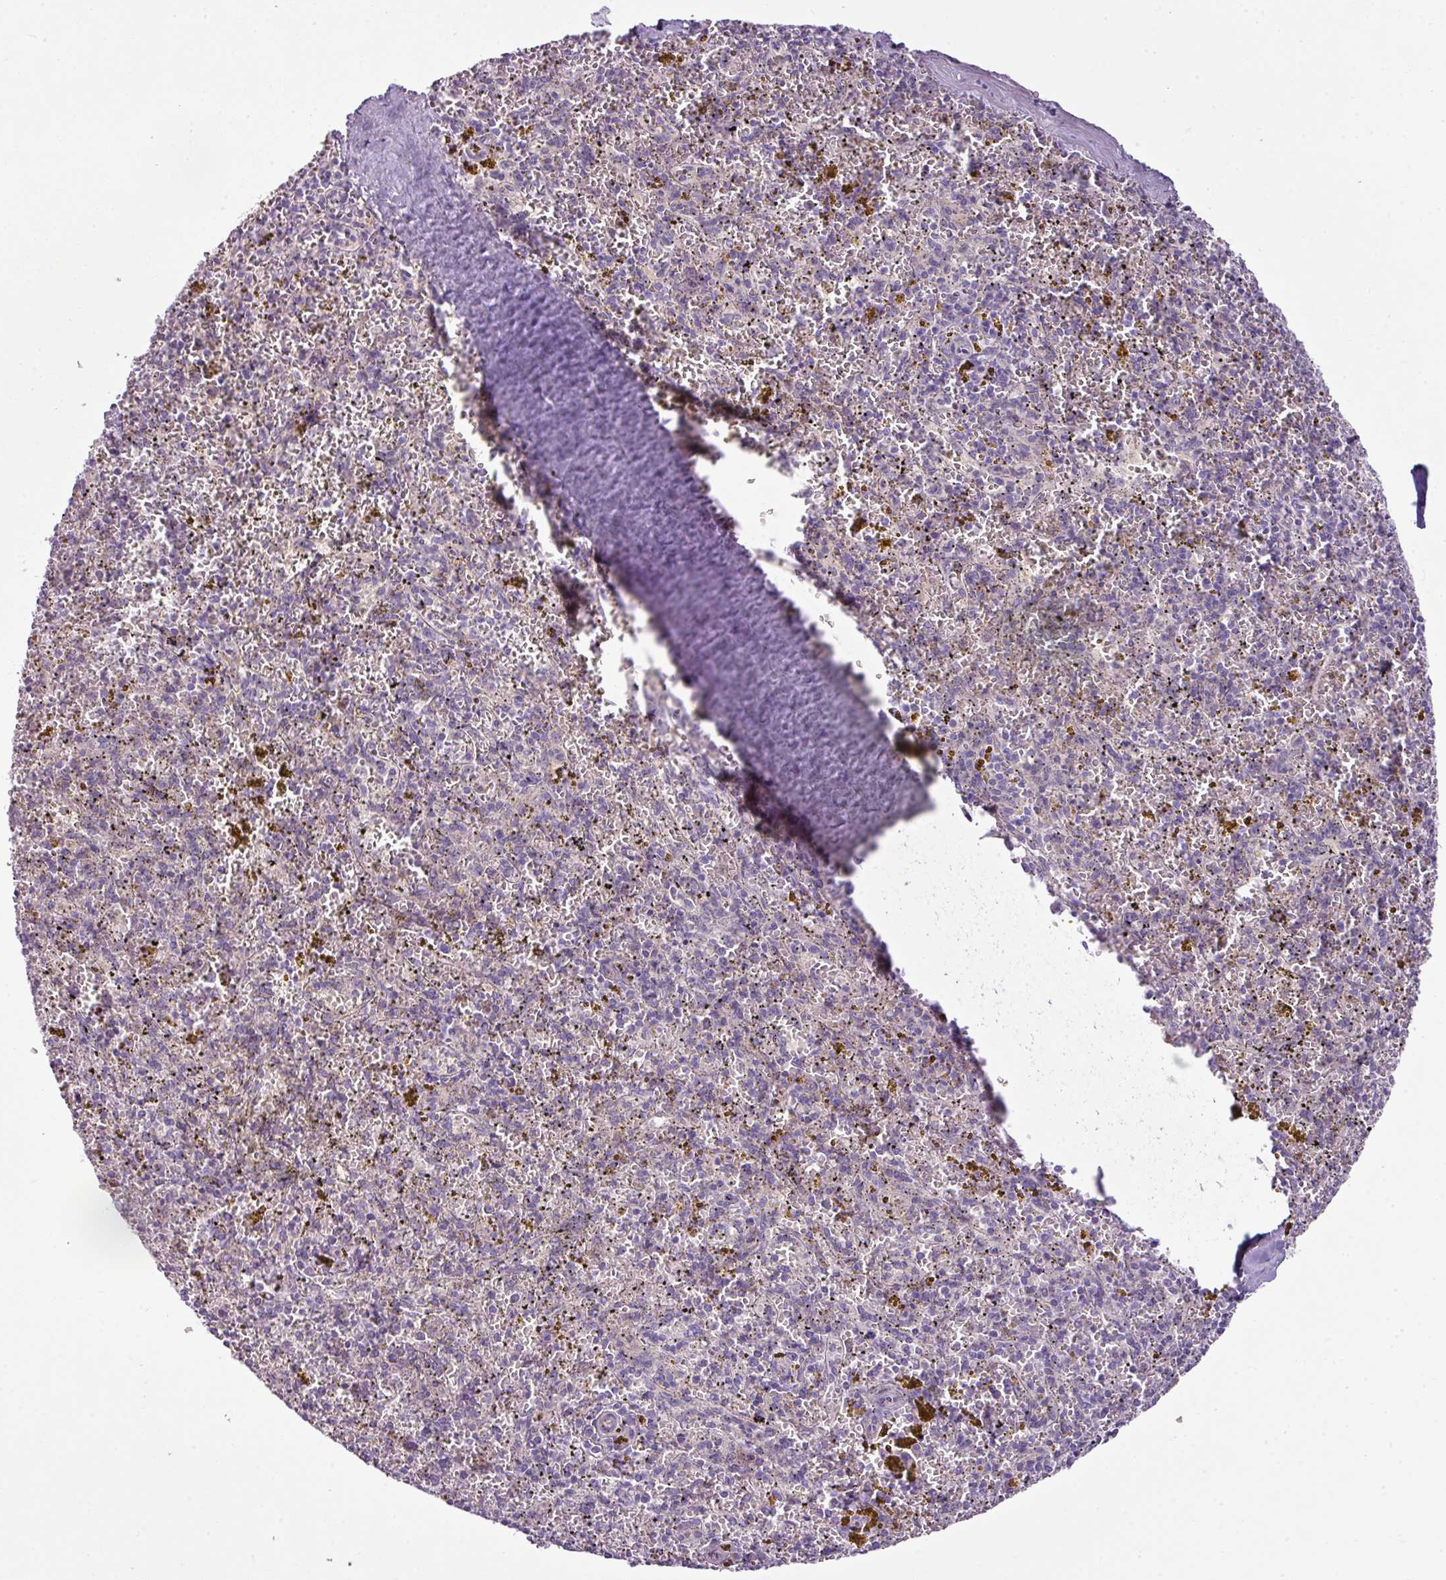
{"staining": {"intensity": "negative", "quantity": "none", "location": "none"}, "tissue": "spleen", "cell_type": "Cells in red pulp", "image_type": "normal", "snomed": [{"axis": "morphology", "description": "Normal tissue, NOS"}, {"axis": "topography", "description": "Spleen"}], "caption": "Cells in red pulp show no significant protein staining in benign spleen. (IHC, brightfield microscopy, high magnification).", "gene": "TMEM178B", "patient": {"sex": "male", "age": 57}}